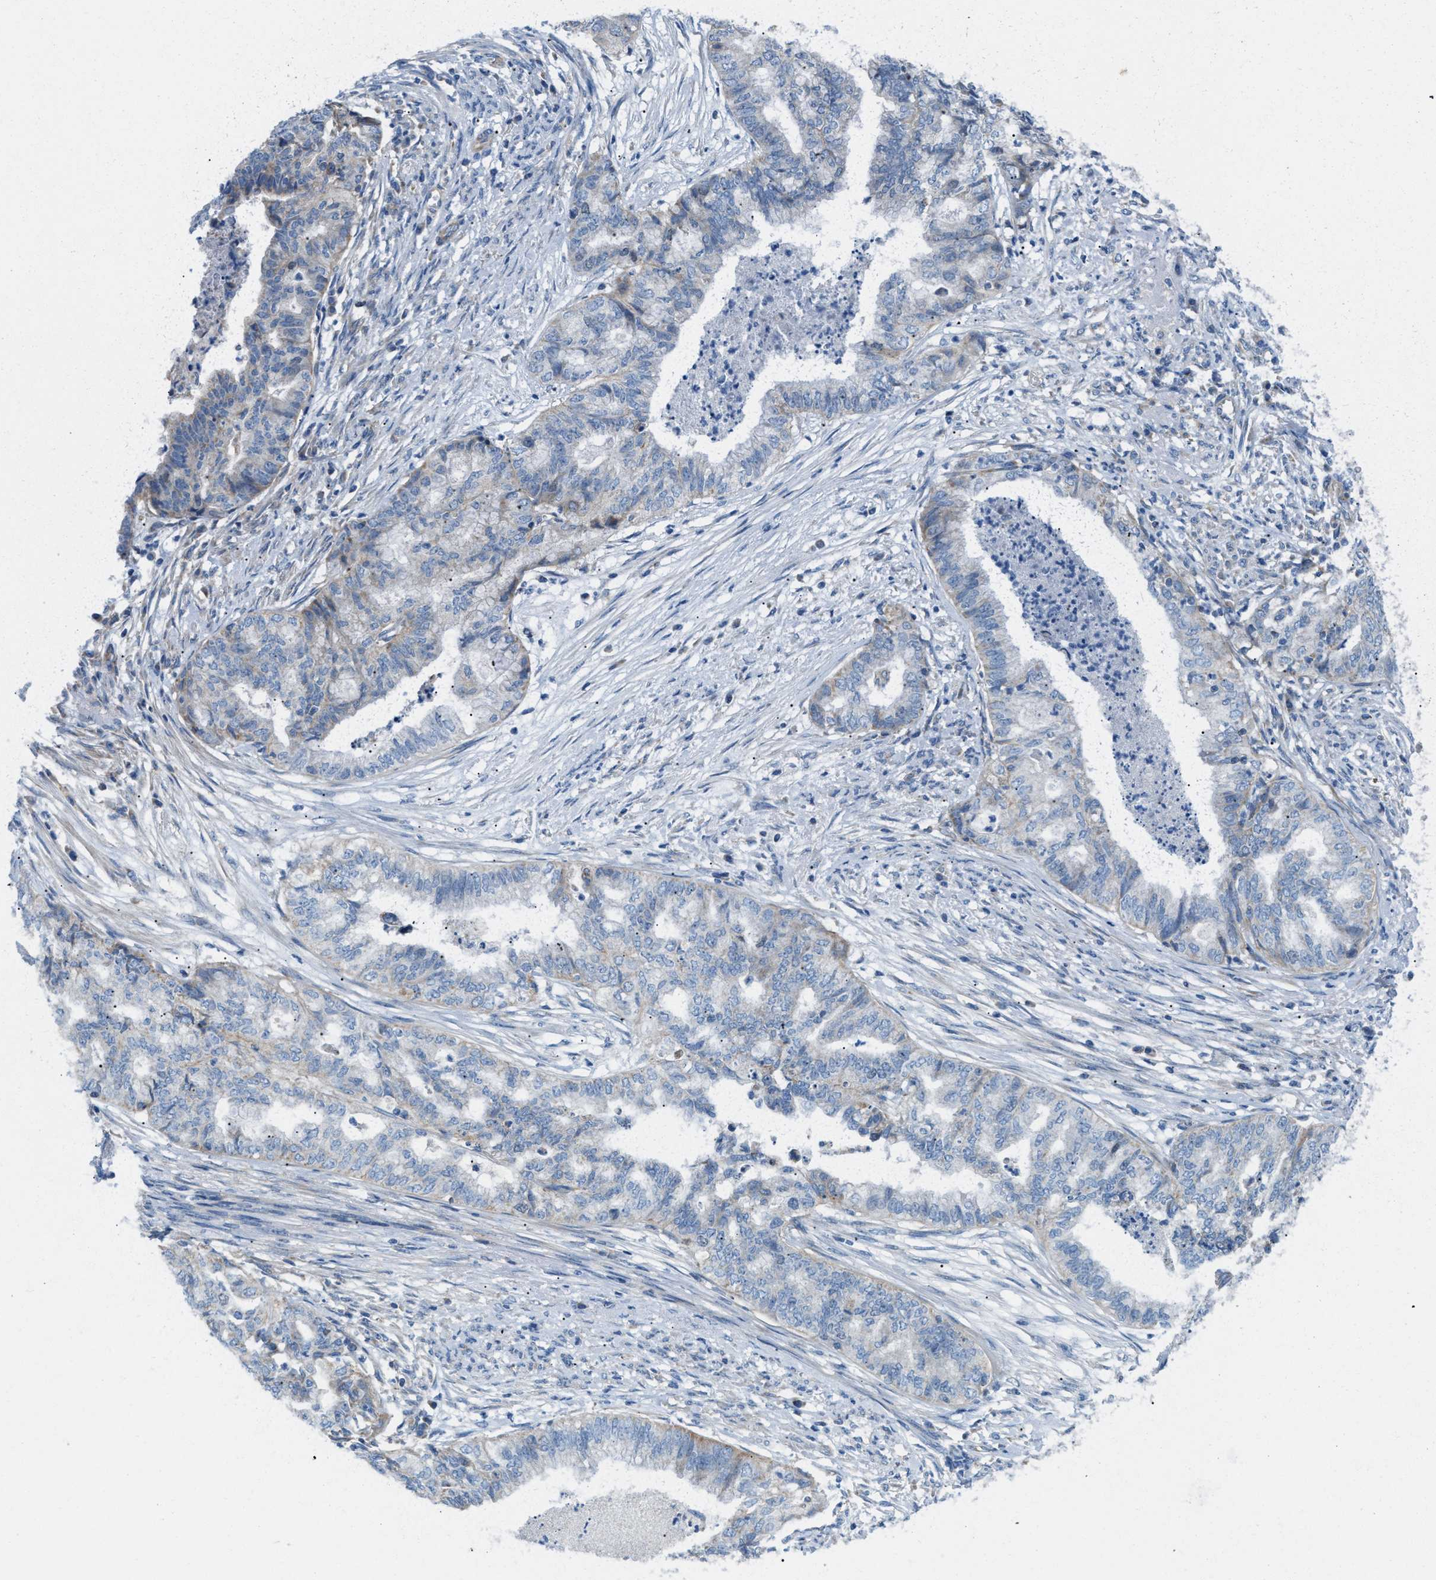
{"staining": {"intensity": "weak", "quantity": "<25%", "location": "cytoplasmic/membranous"}, "tissue": "endometrial cancer", "cell_type": "Tumor cells", "image_type": "cancer", "snomed": [{"axis": "morphology", "description": "Adenocarcinoma, NOS"}, {"axis": "topography", "description": "Endometrium"}], "caption": "A high-resolution image shows immunohistochemistry (IHC) staining of endometrial cancer (adenocarcinoma), which exhibits no significant staining in tumor cells. Nuclei are stained in blue.", "gene": "JADE1", "patient": {"sex": "female", "age": 79}}